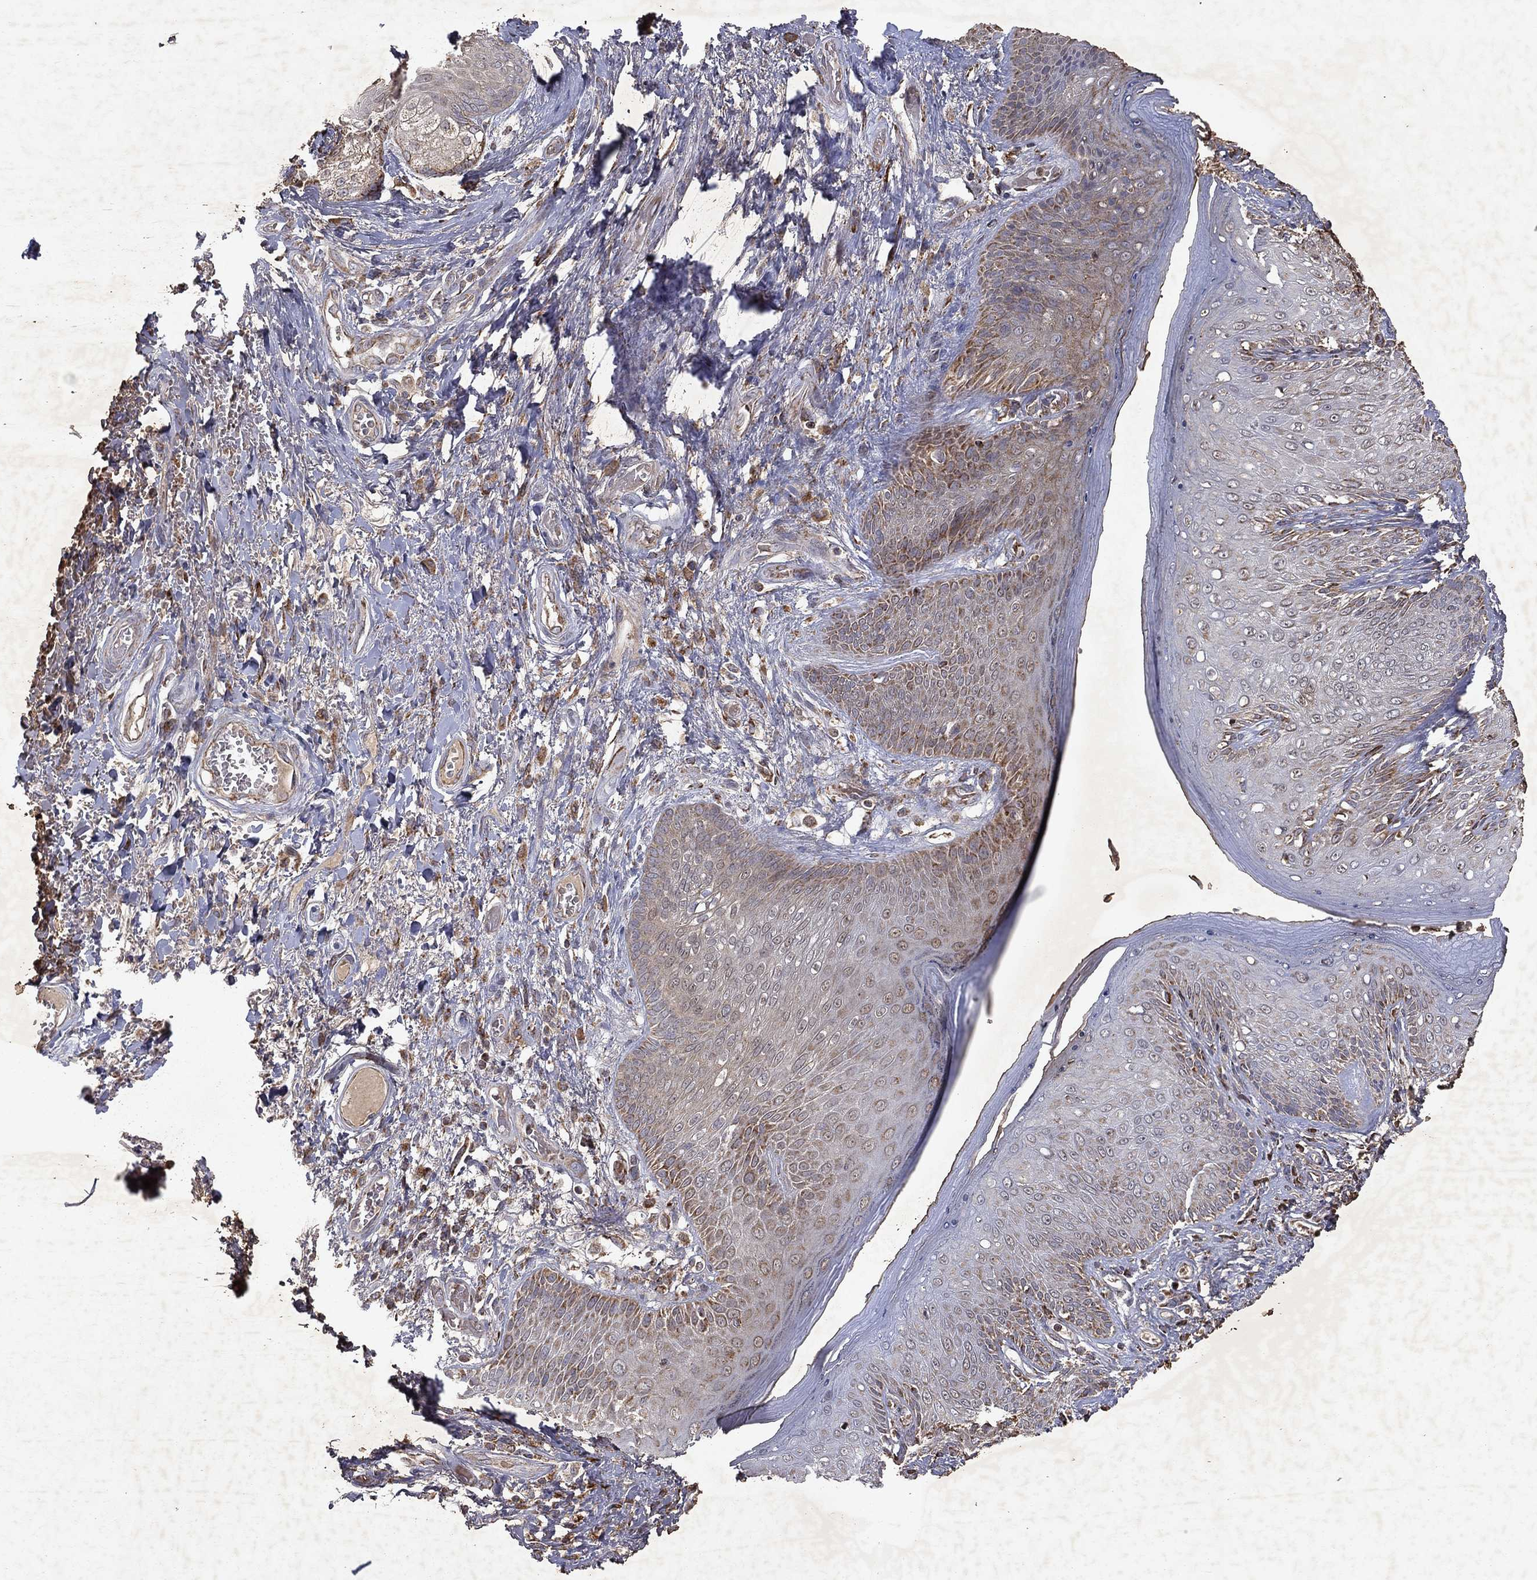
{"staining": {"intensity": "moderate", "quantity": "<25%", "location": "cytoplasmic/membranous"}, "tissue": "skin", "cell_type": "Epidermal cells", "image_type": "normal", "snomed": [{"axis": "morphology", "description": "Normal tissue, NOS"}, {"axis": "morphology", "description": "Adenocarcinoma, NOS"}, {"axis": "topography", "description": "Rectum"}, {"axis": "topography", "description": "Anal"}], "caption": "A brown stain labels moderate cytoplasmic/membranous staining of a protein in epidermal cells of benign human skin. The staining was performed using DAB to visualize the protein expression in brown, while the nuclei were stained in blue with hematoxylin (Magnification: 20x).", "gene": "PYROXD2", "patient": {"sex": "female", "age": 68}}